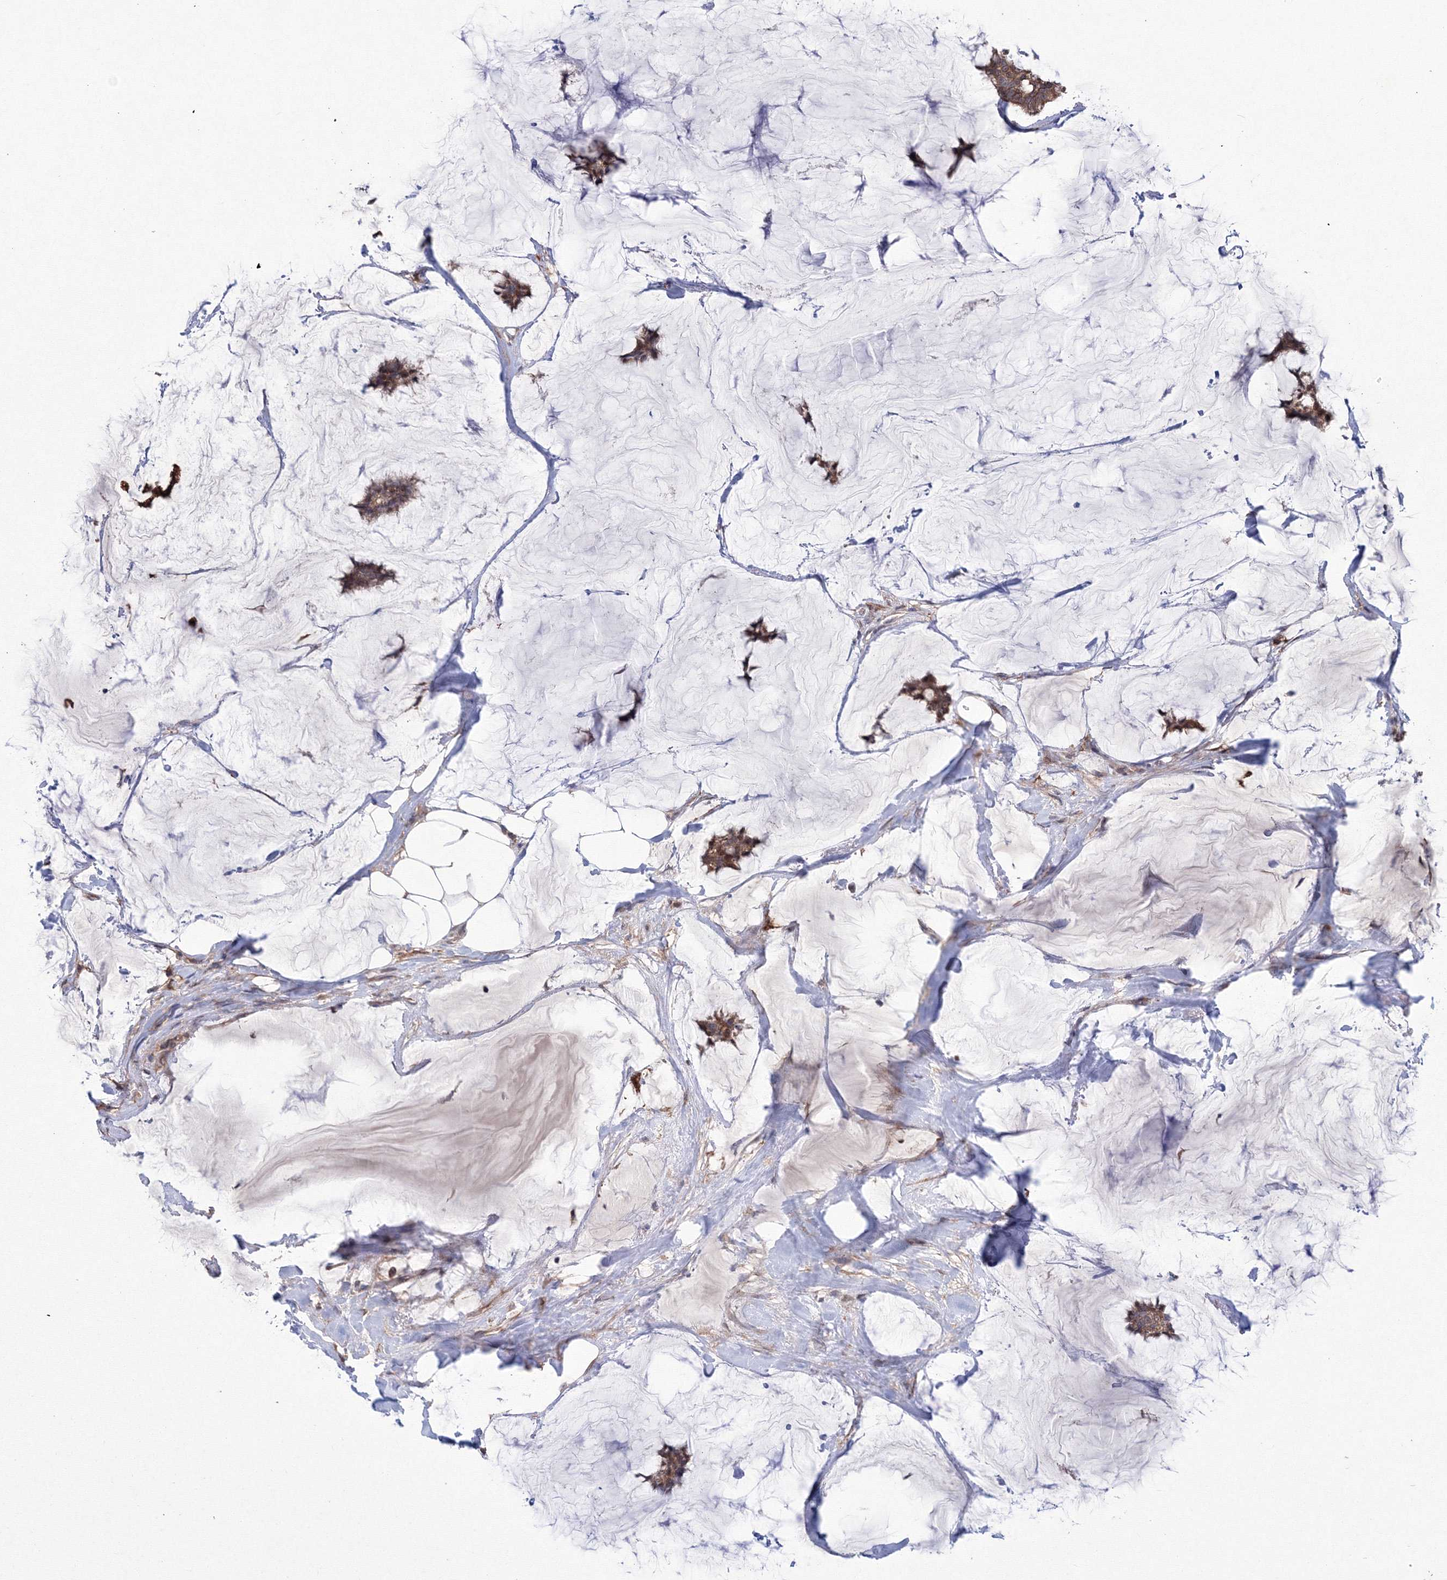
{"staining": {"intensity": "moderate", "quantity": ">75%", "location": "cytoplasmic/membranous"}, "tissue": "breast cancer", "cell_type": "Tumor cells", "image_type": "cancer", "snomed": [{"axis": "morphology", "description": "Duct carcinoma"}, {"axis": "topography", "description": "Breast"}], "caption": "Immunohistochemistry (DAB) staining of breast cancer demonstrates moderate cytoplasmic/membranous protein positivity in approximately >75% of tumor cells.", "gene": "RANBP3L", "patient": {"sex": "female", "age": 93}}